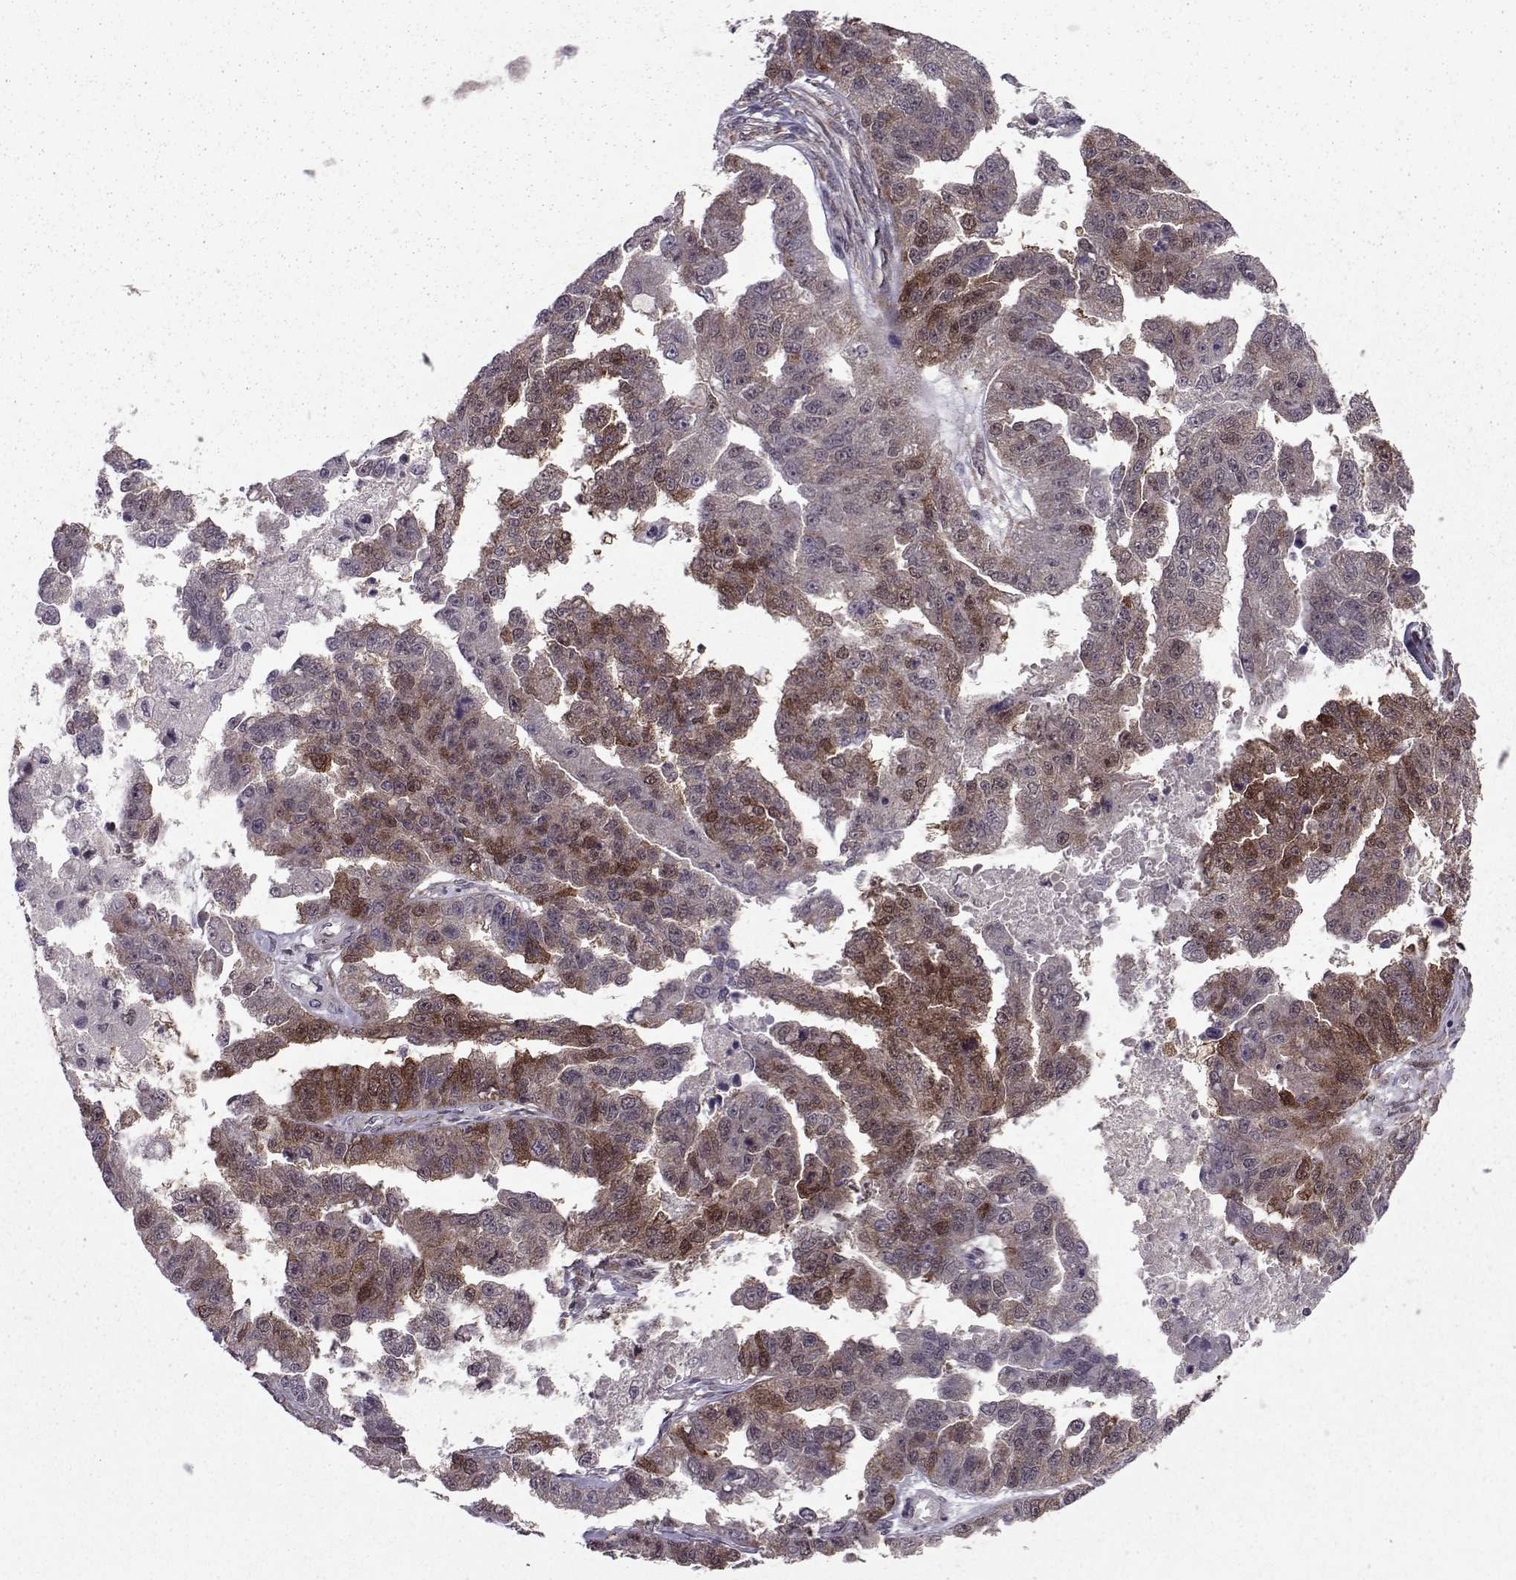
{"staining": {"intensity": "strong", "quantity": "25%-75%", "location": "cytoplasmic/membranous,nuclear"}, "tissue": "ovarian cancer", "cell_type": "Tumor cells", "image_type": "cancer", "snomed": [{"axis": "morphology", "description": "Cystadenocarcinoma, serous, NOS"}, {"axis": "topography", "description": "Ovary"}], "caption": "High-power microscopy captured an immunohistochemistry (IHC) histopathology image of ovarian cancer, revealing strong cytoplasmic/membranous and nuclear positivity in about 25%-75% of tumor cells.", "gene": "CDK4", "patient": {"sex": "female", "age": 58}}